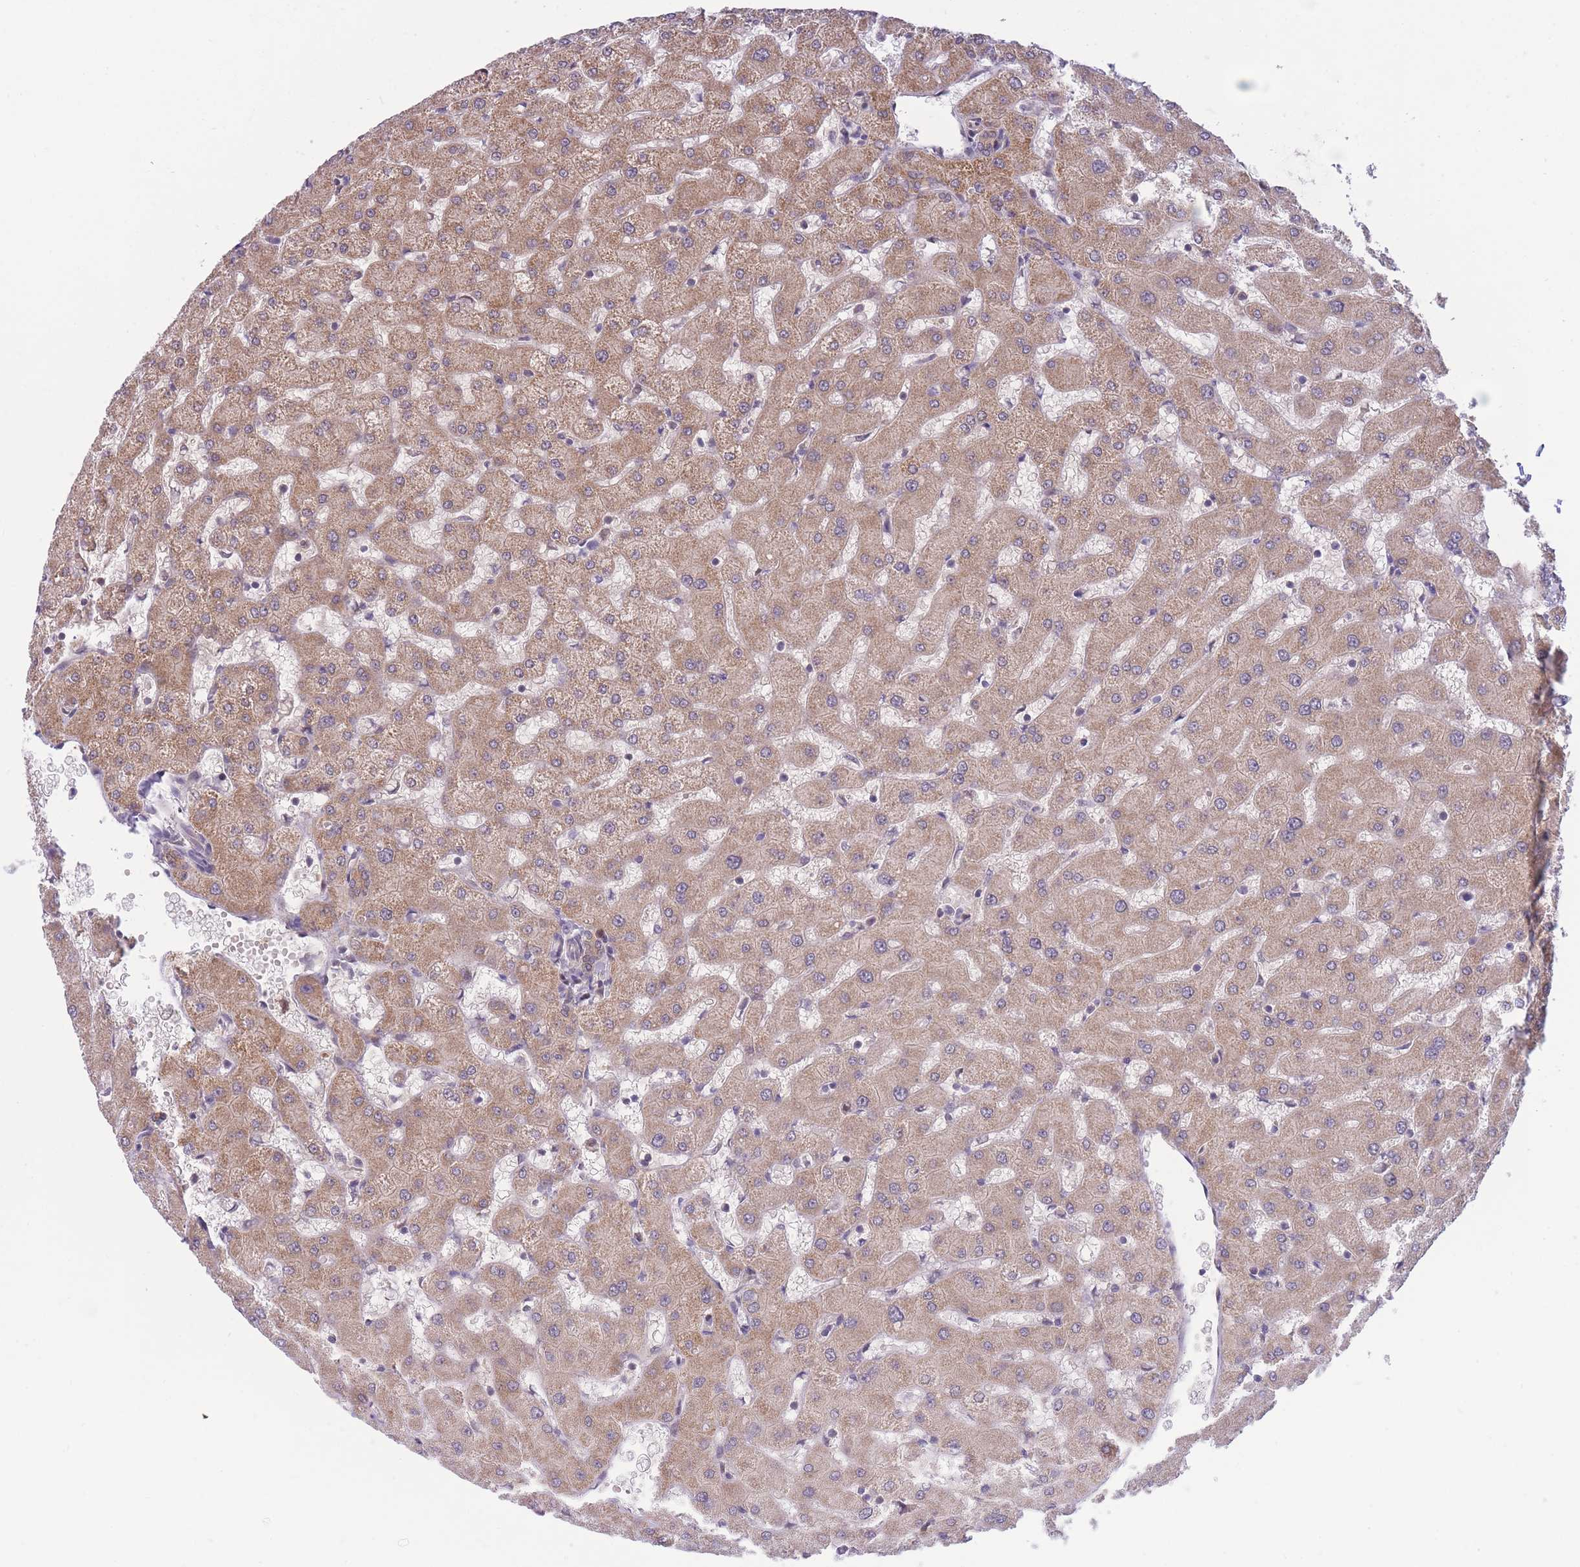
{"staining": {"intensity": "moderate", "quantity": ">75%", "location": "cytoplasmic/membranous"}, "tissue": "liver", "cell_type": "Cholangiocytes", "image_type": "normal", "snomed": [{"axis": "morphology", "description": "Normal tissue, NOS"}, {"axis": "topography", "description": "Liver"}], "caption": "Liver stained with DAB IHC shows medium levels of moderate cytoplasmic/membranous expression in approximately >75% of cholangiocytes. (brown staining indicates protein expression, while blue staining denotes nuclei).", "gene": "NSFL1C", "patient": {"sex": "female", "age": 63}}